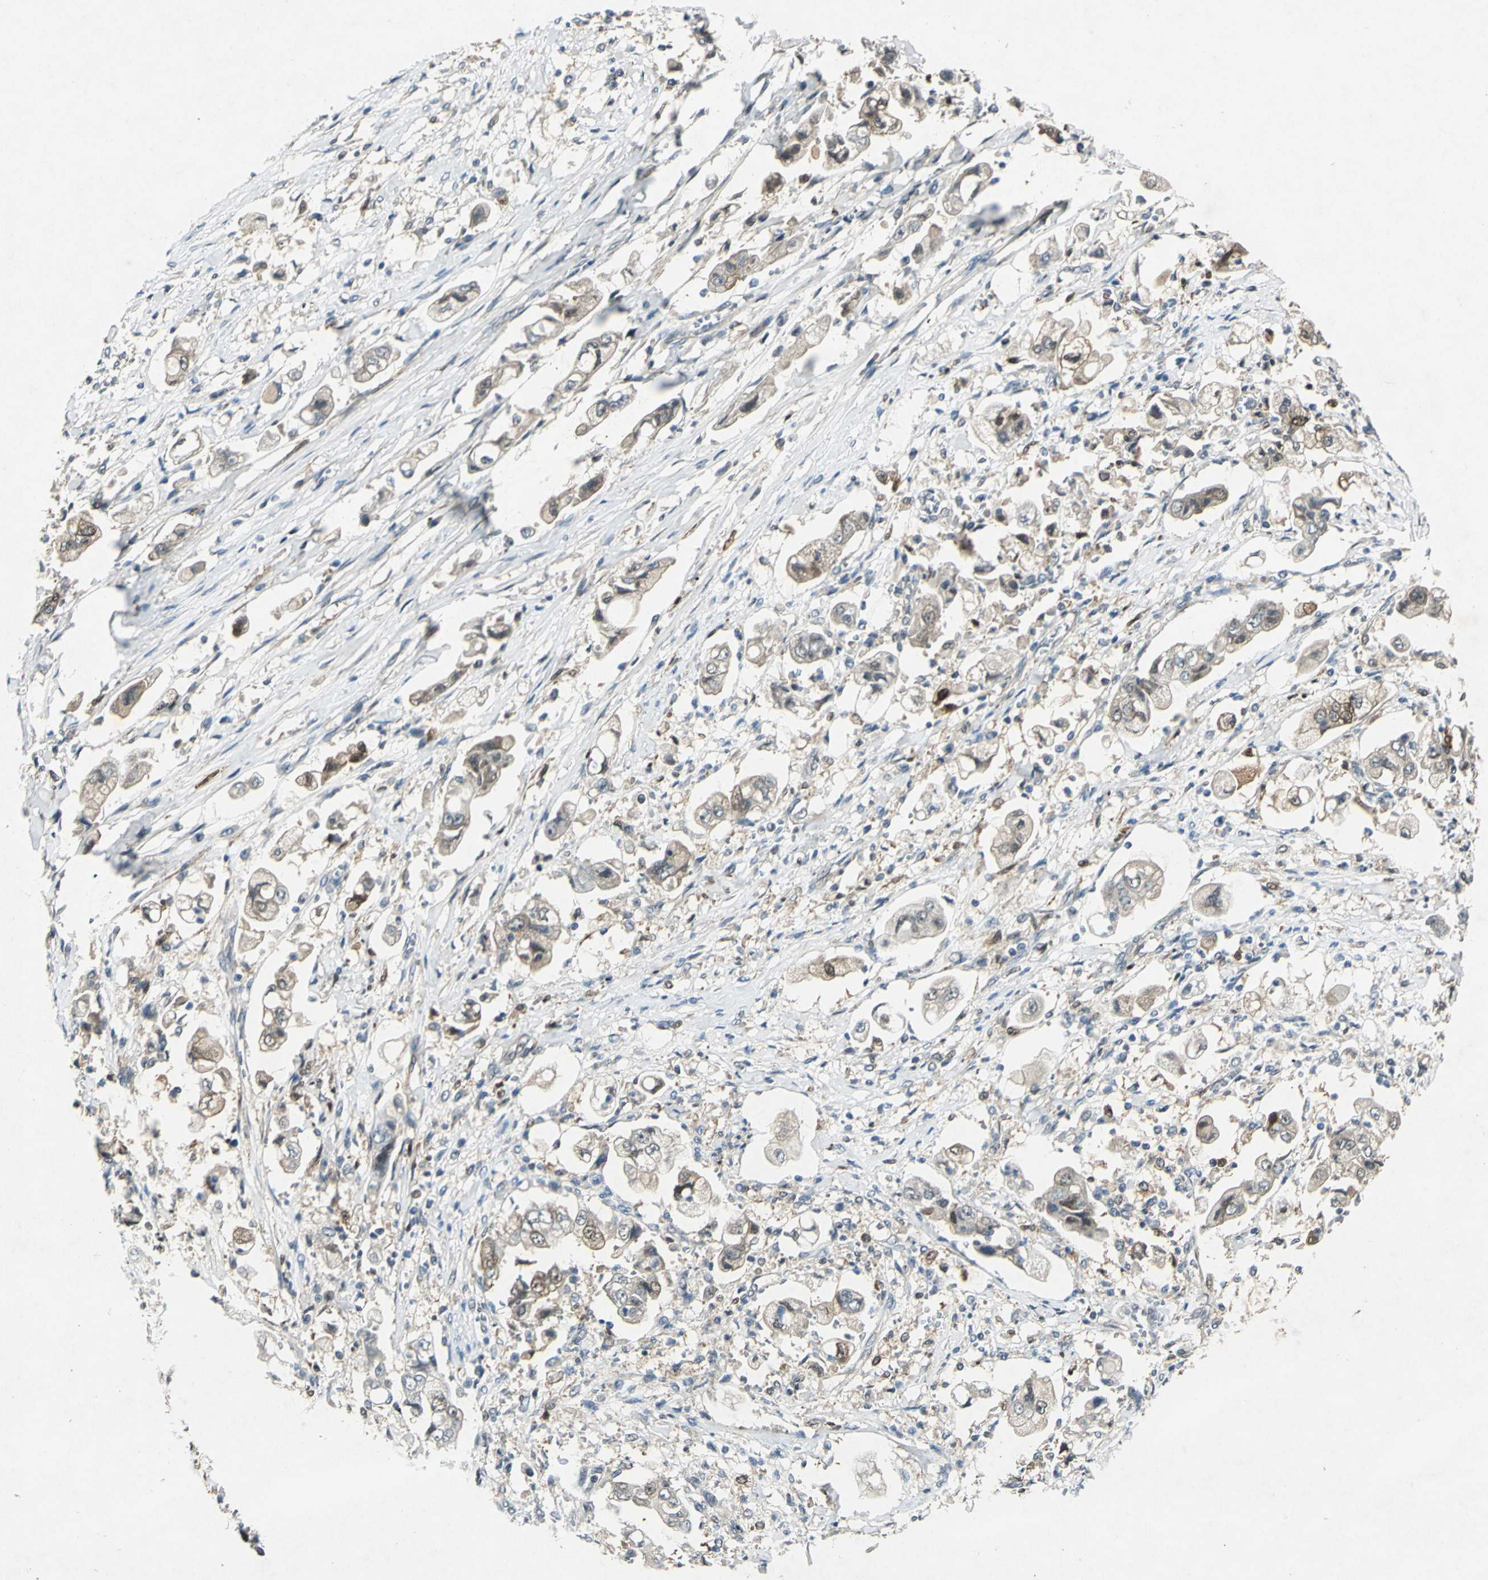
{"staining": {"intensity": "weak", "quantity": ">75%", "location": "cytoplasmic/membranous"}, "tissue": "stomach cancer", "cell_type": "Tumor cells", "image_type": "cancer", "snomed": [{"axis": "morphology", "description": "Adenocarcinoma, NOS"}, {"axis": "topography", "description": "Stomach"}], "caption": "IHC of human stomach adenocarcinoma displays low levels of weak cytoplasmic/membranous positivity in approximately >75% of tumor cells.", "gene": "RRM2B", "patient": {"sex": "male", "age": 62}}